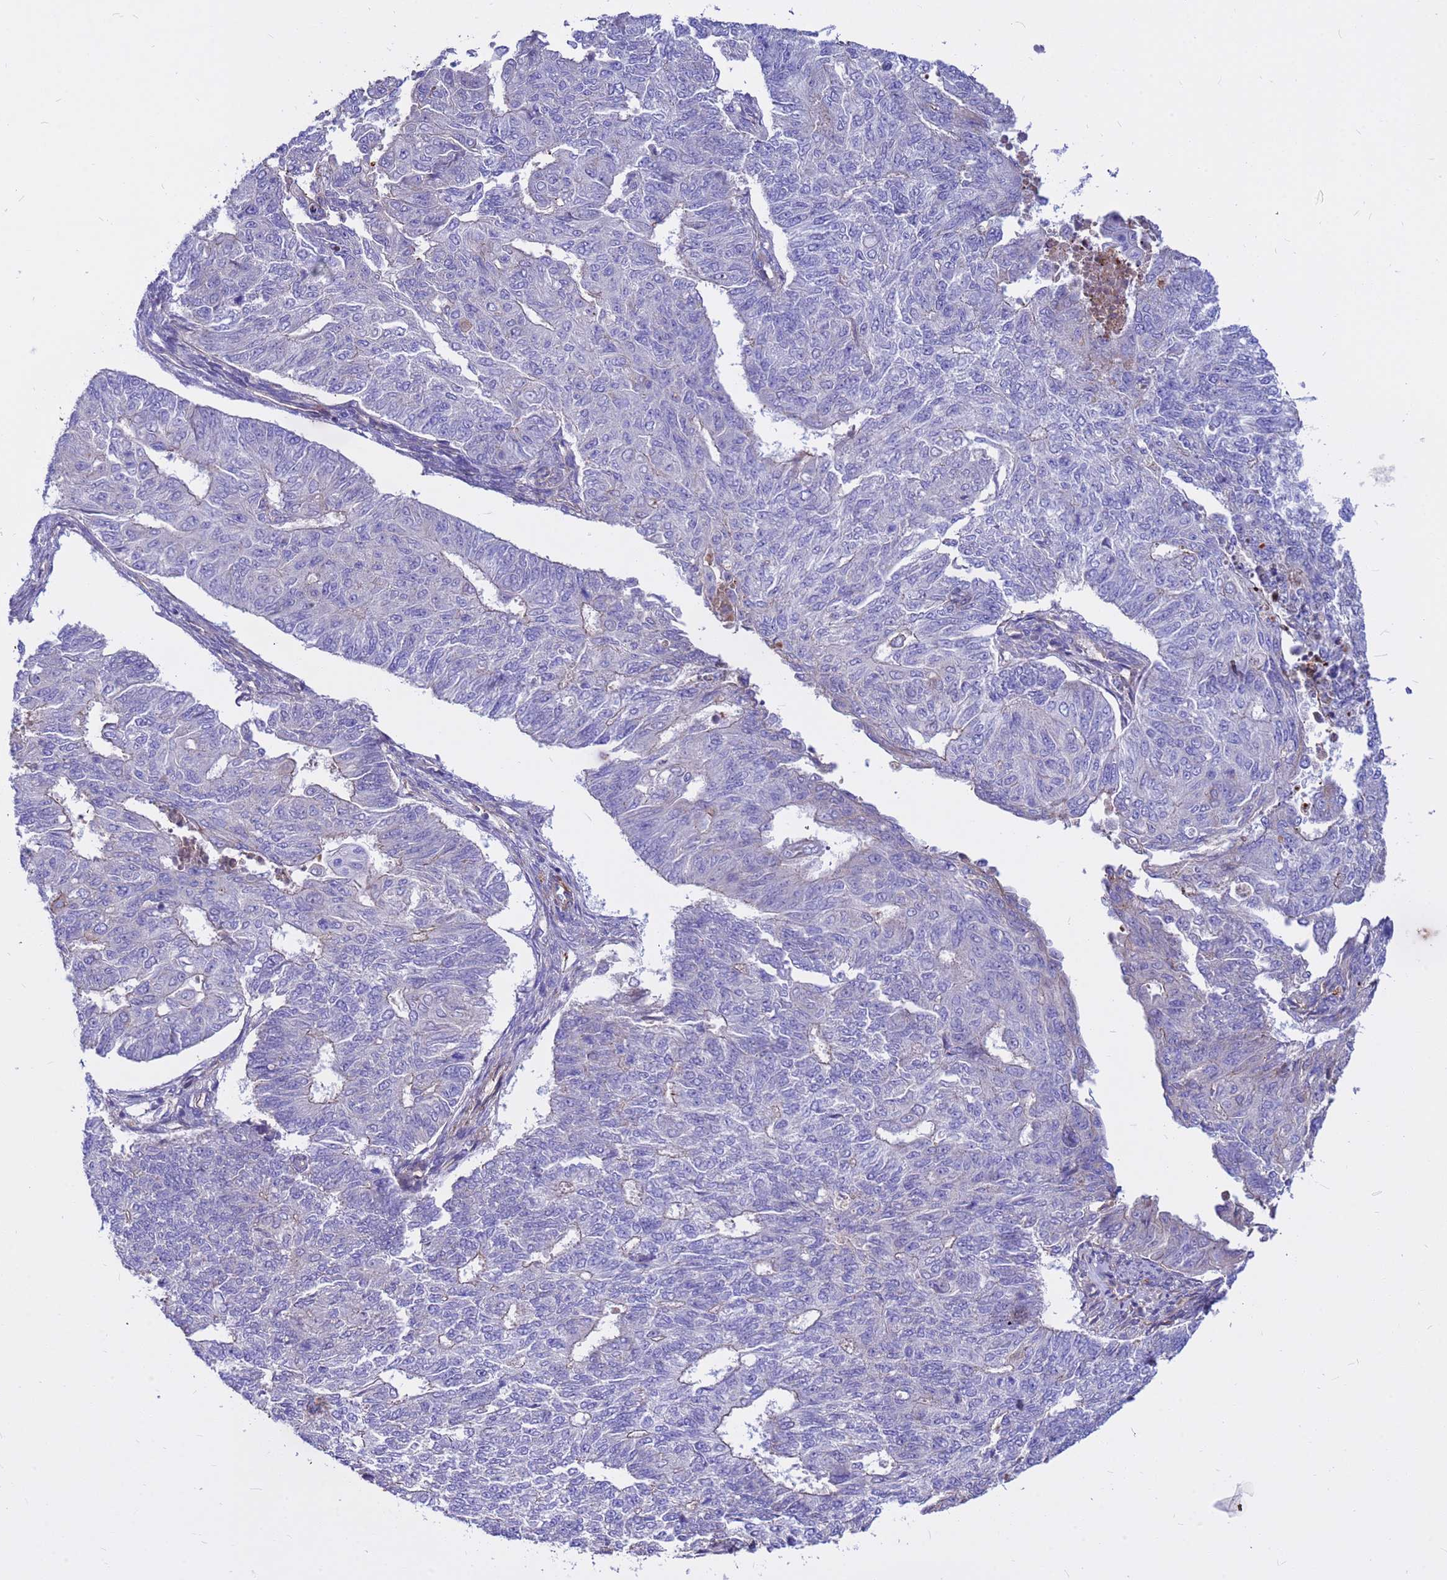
{"staining": {"intensity": "negative", "quantity": "none", "location": "none"}, "tissue": "endometrial cancer", "cell_type": "Tumor cells", "image_type": "cancer", "snomed": [{"axis": "morphology", "description": "Adenocarcinoma, NOS"}, {"axis": "topography", "description": "Endometrium"}], "caption": "Photomicrograph shows no significant protein expression in tumor cells of endometrial adenocarcinoma.", "gene": "CRHBP", "patient": {"sex": "female", "age": 32}}